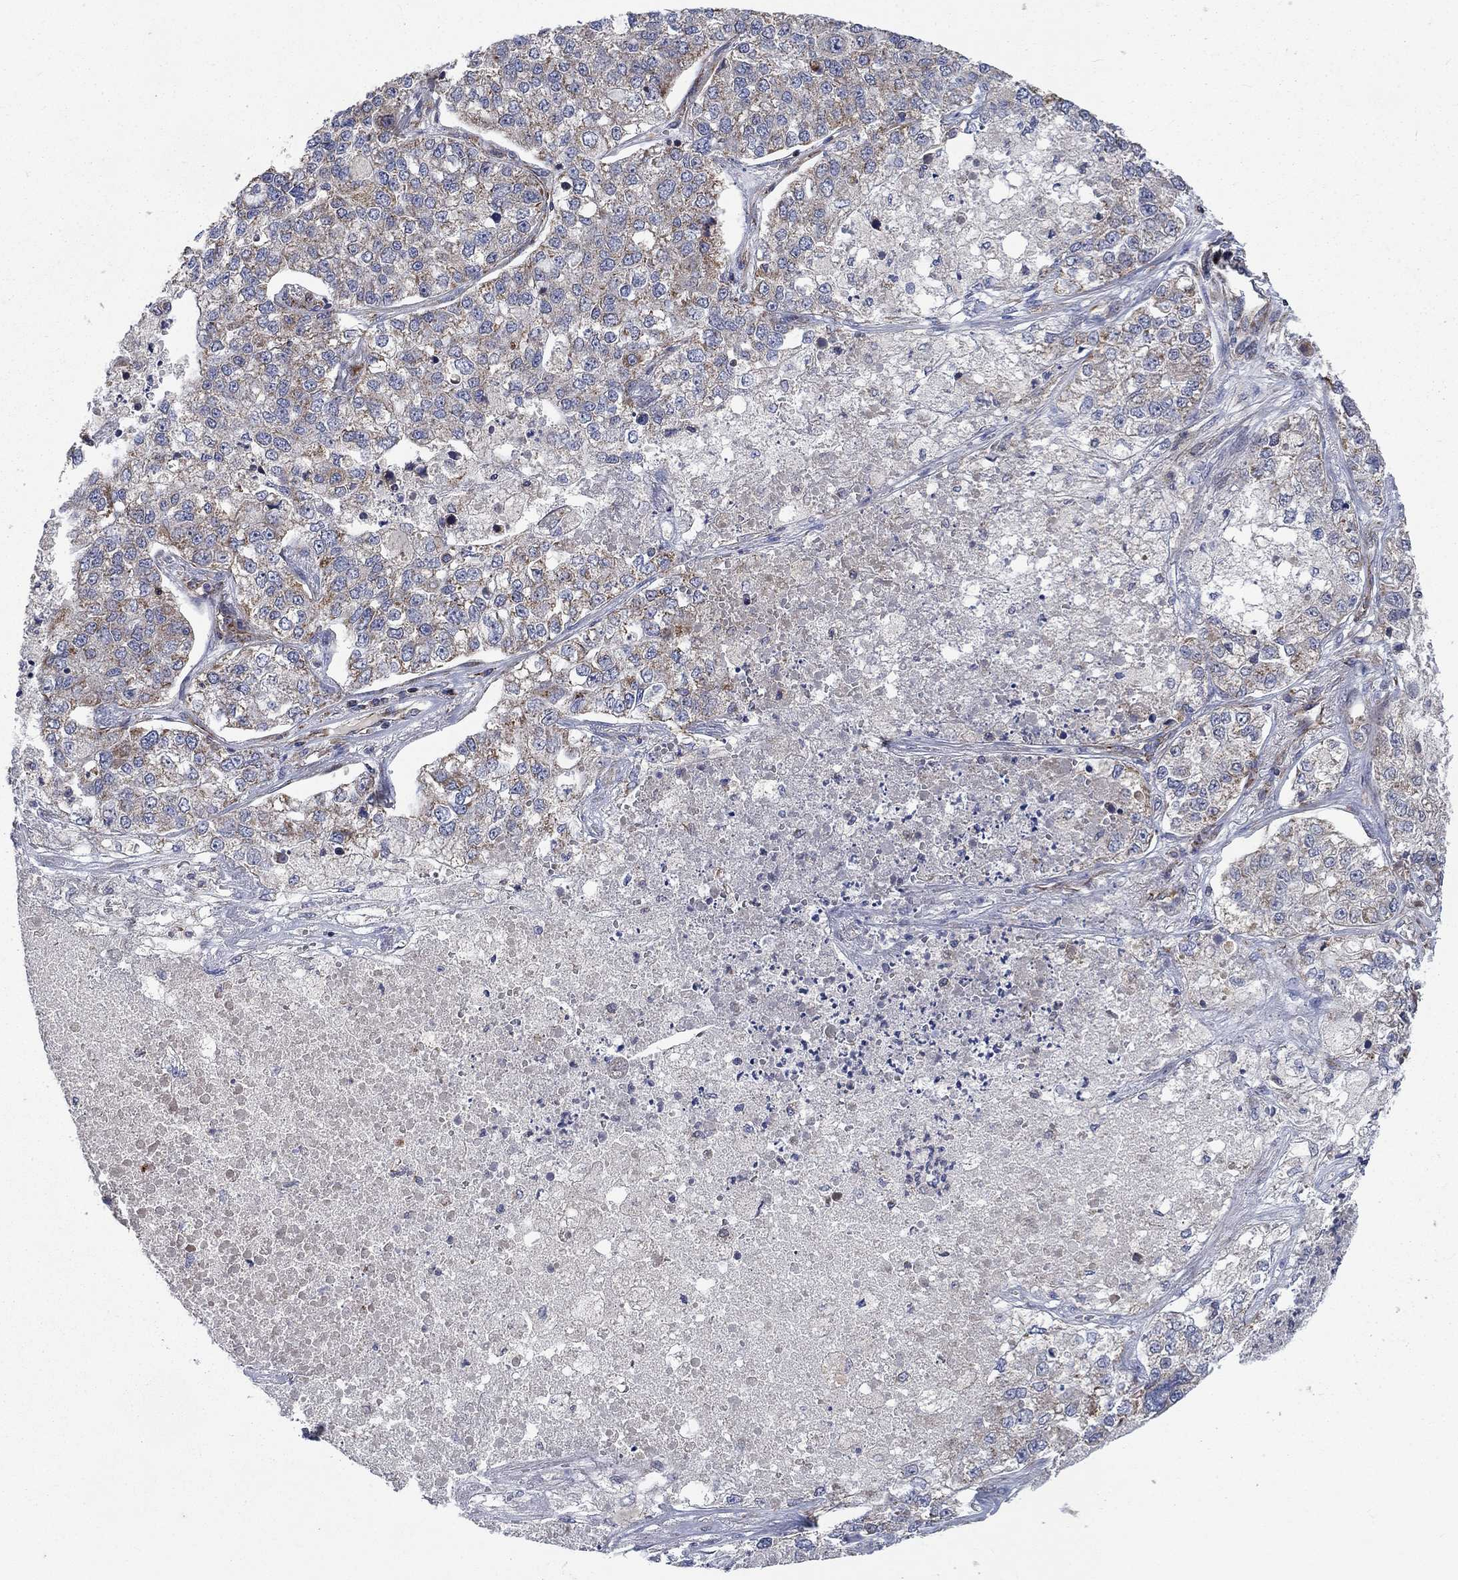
{"staining": {"intensity": "moderate", "quantity": "<25%", "location": "cytoplasmic/membranous"}, "tissue": "lung cancer", "cell_type": "Tumor cells", "image_type": "cancer", "snomed": [{"axis": "morphology", "description": "Adenocarcinoma, NOS"}, {"axis": "topography", "description": "Lung"}], "caption": "Lung cancer stained with a brown dye exhibits moderate cytoplasmic/membranous positive staining in about <25% of tumor cells.", "gene": "NDUFC1", "patient": {"sex": "male", "age": 49}}